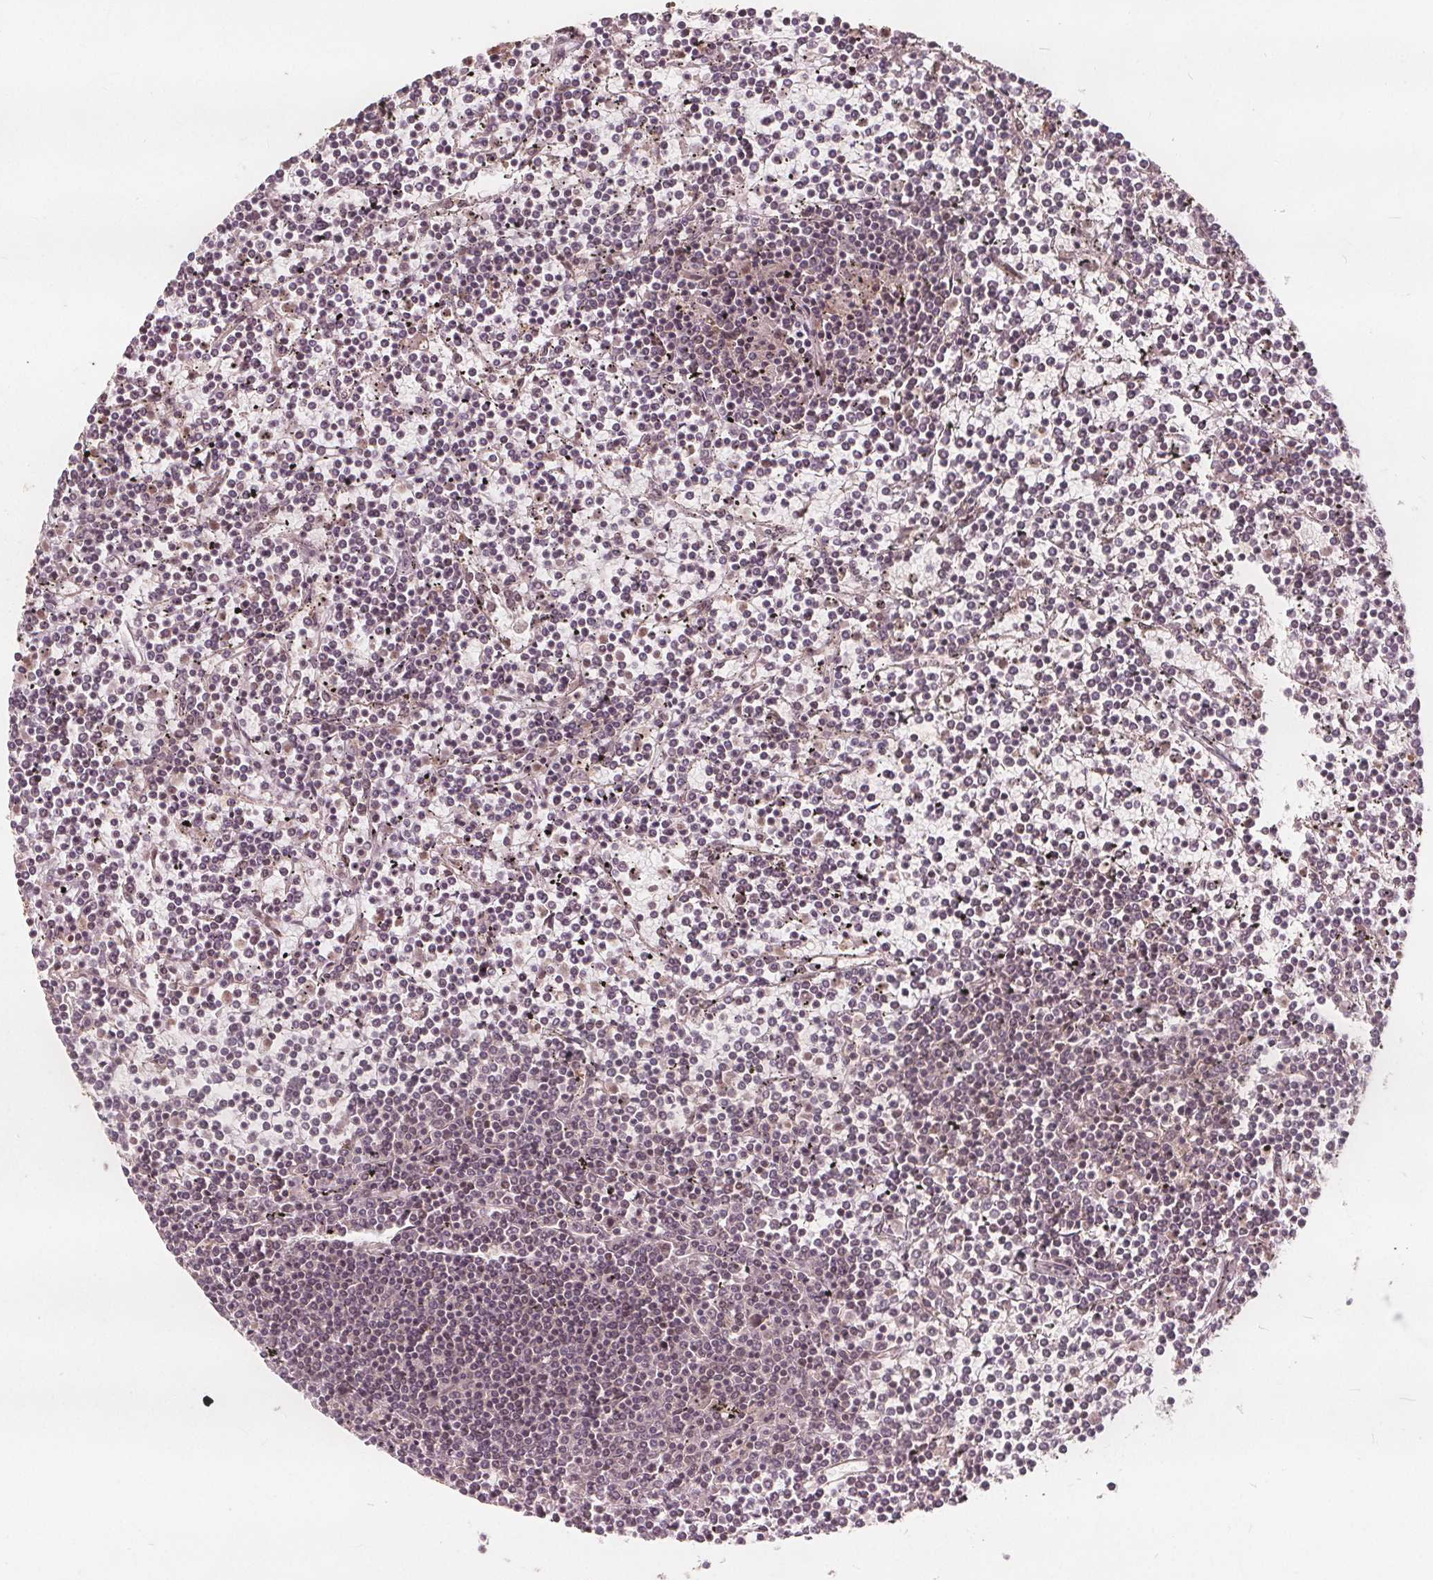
{"staining": {"intensity": "negative", "quantity": "none", "location": "none"}, "tissue": "lymphoma", "cell_type": "Tumor cells", "image_type": "cancer", "snomed": [{"axis": "morphology", "description": "Malignant lymphoma, non-Hodgkin's type, Low grade"}, {"axis": "topography", "description": "Spleen"}], "caption": "Lymphoma was stained to show a protein in brown. There is no significant staining in tumor cells.", "gene": "PPP1CB", "patient": {"sex": "female", "age": 19}}